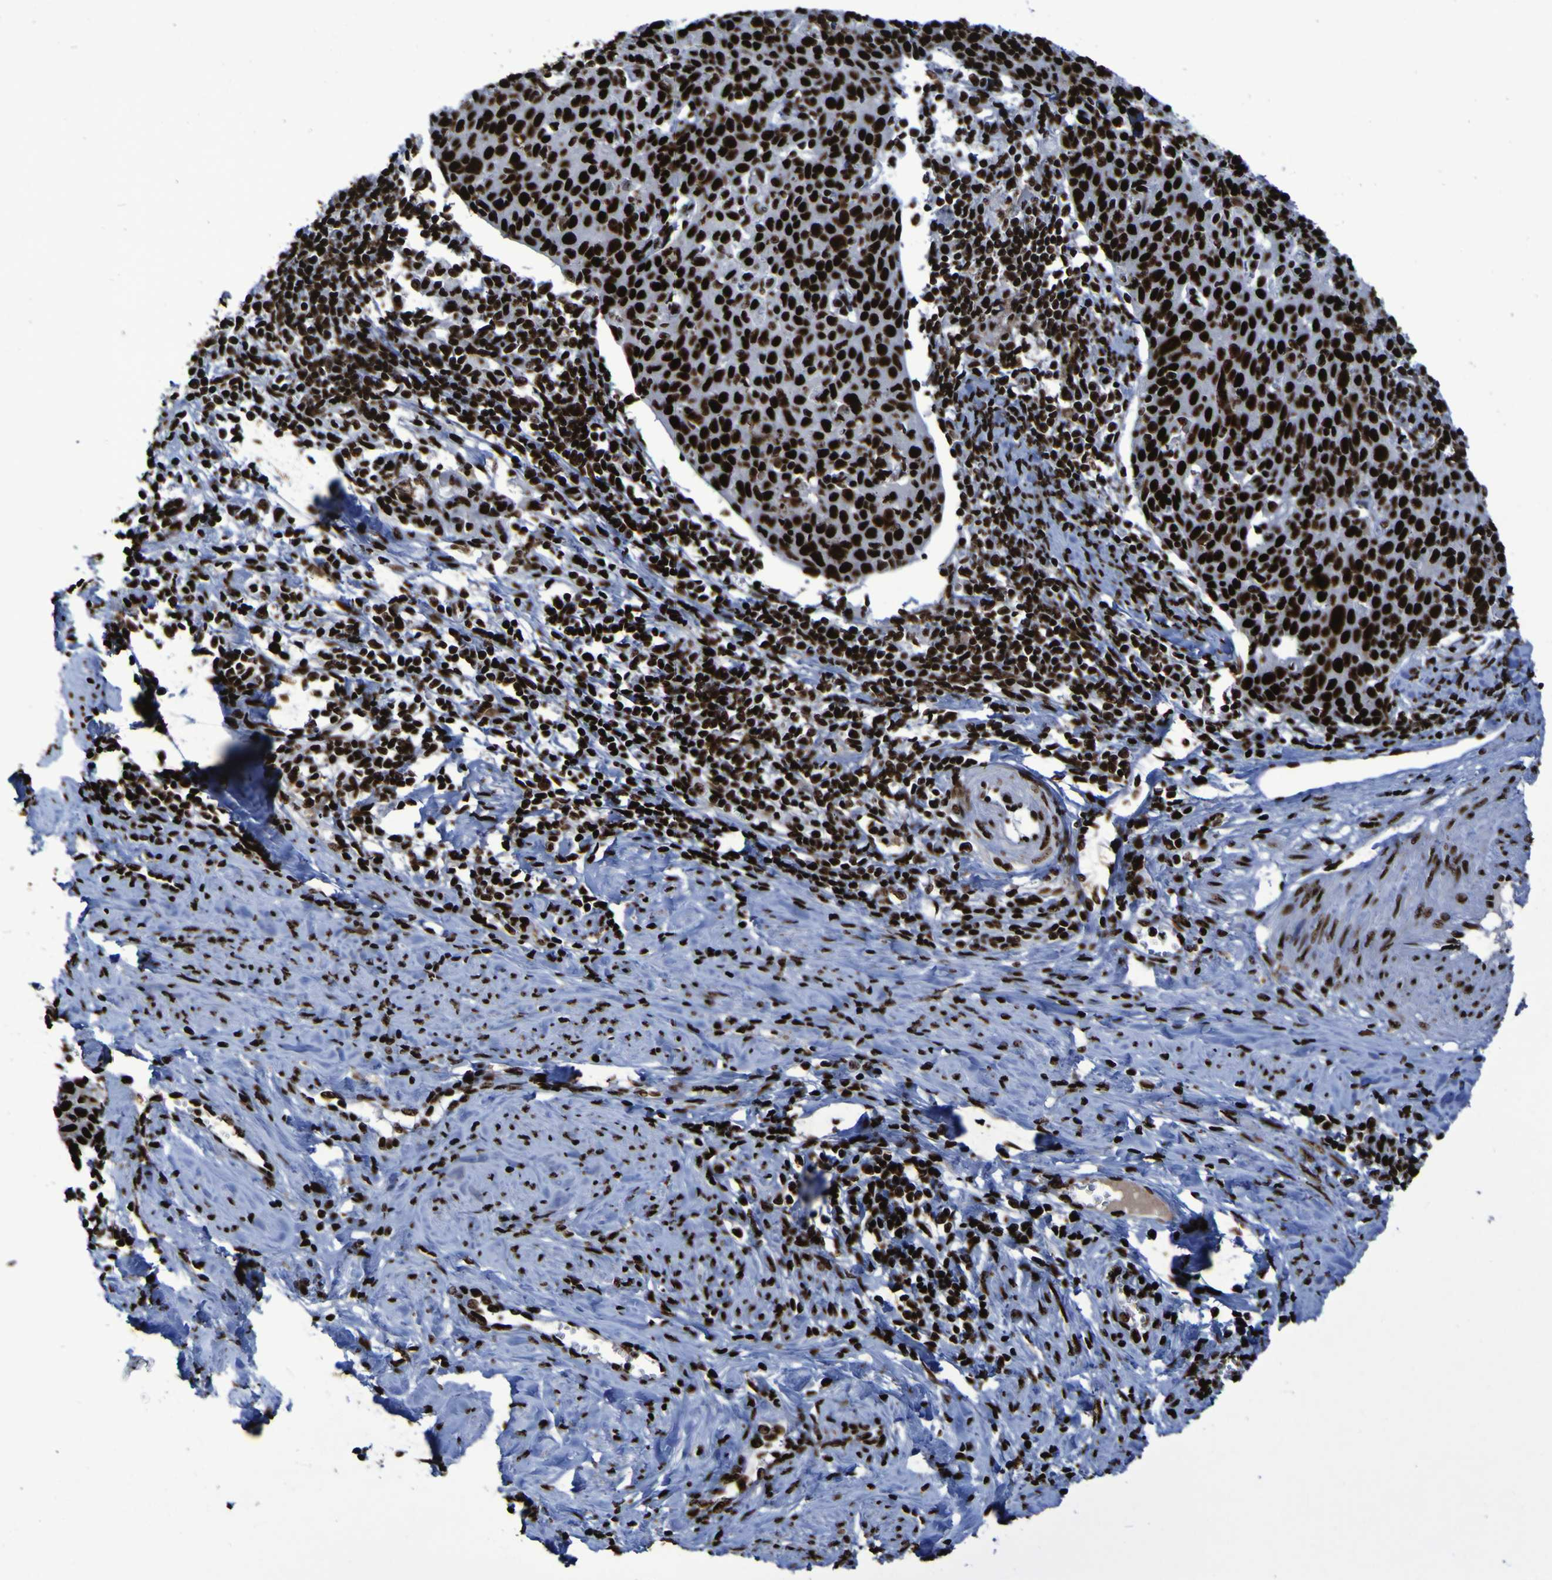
{"staining": {"intensity": "strong", "quantity": ">75%", "location": "nuclear"}, "tissue": "cervical cancer", "cell_type": "Tumor cells", "image_type": "cancer", "snomed": [{"axis": "morphology", "description": "Squamous cell carcinoma, NOS"}, {"axis": "topography", "description": "Cervix"}], "caption": "Immunohistochemistry (IHC) image of human cervical squamous cell carcinoma stained for a protein (brown), which exhibits high levels of strong nuclear staining in about >75% of tumor cells.", "gene": "NPM1", "patient": {"sex": "female", "age": 38}}